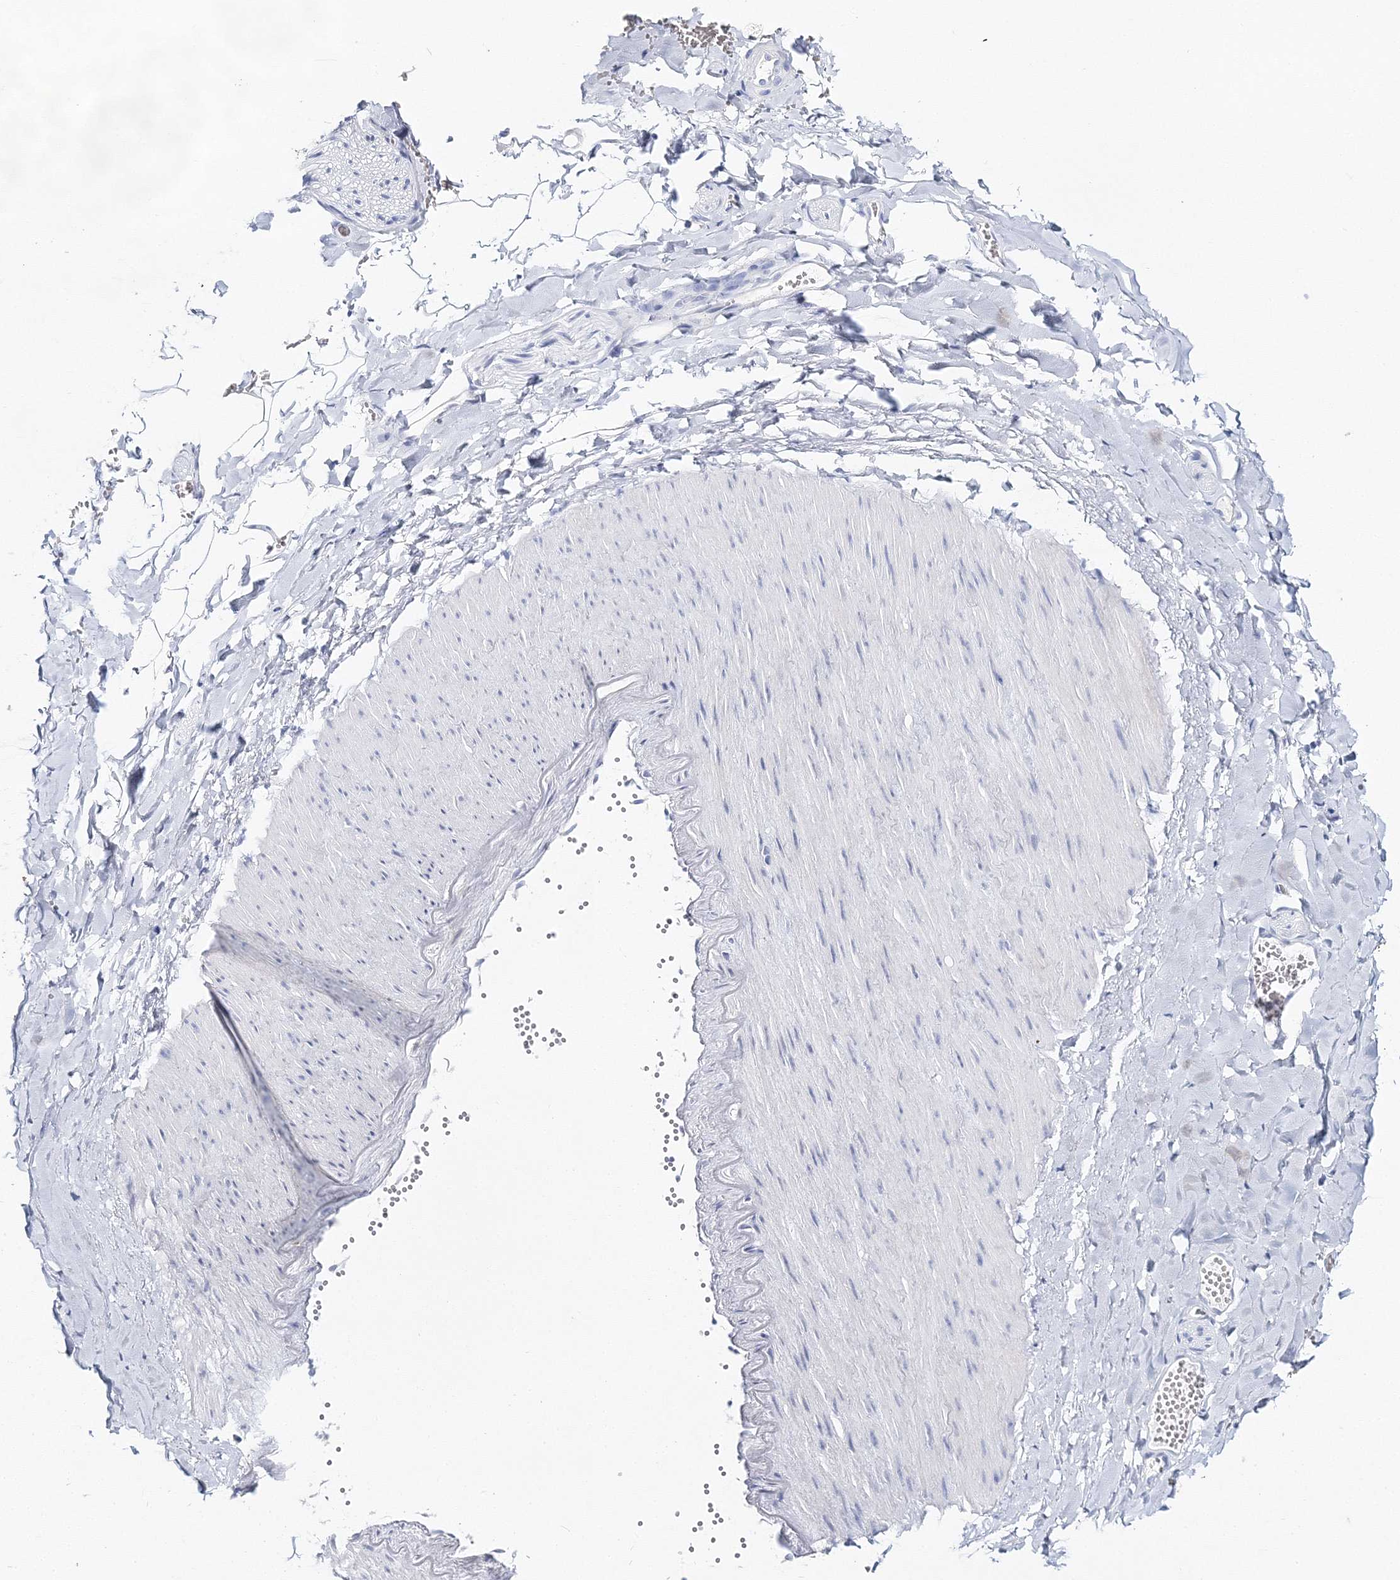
{"staining": {"intensity": "negative", "quantity": "none", "location": "none"}, "tissue": "adipose tissue", "cell_type": "Adipocytes", "image_type": "normal", "snomed": [{"axis": "morphology", "description": "Normal tissue, NOS"}, {"axis": "topography", "description": "Gallbladder"}, {"axis": "topography", "description": "Peripheral nerve tissue"}], "caption": "IHC of unremarkable human adipose tissue exhibits no expression in adipocytes.", "gene": "MYOZ2", "patient": {"sex": "male", "age": 38}}